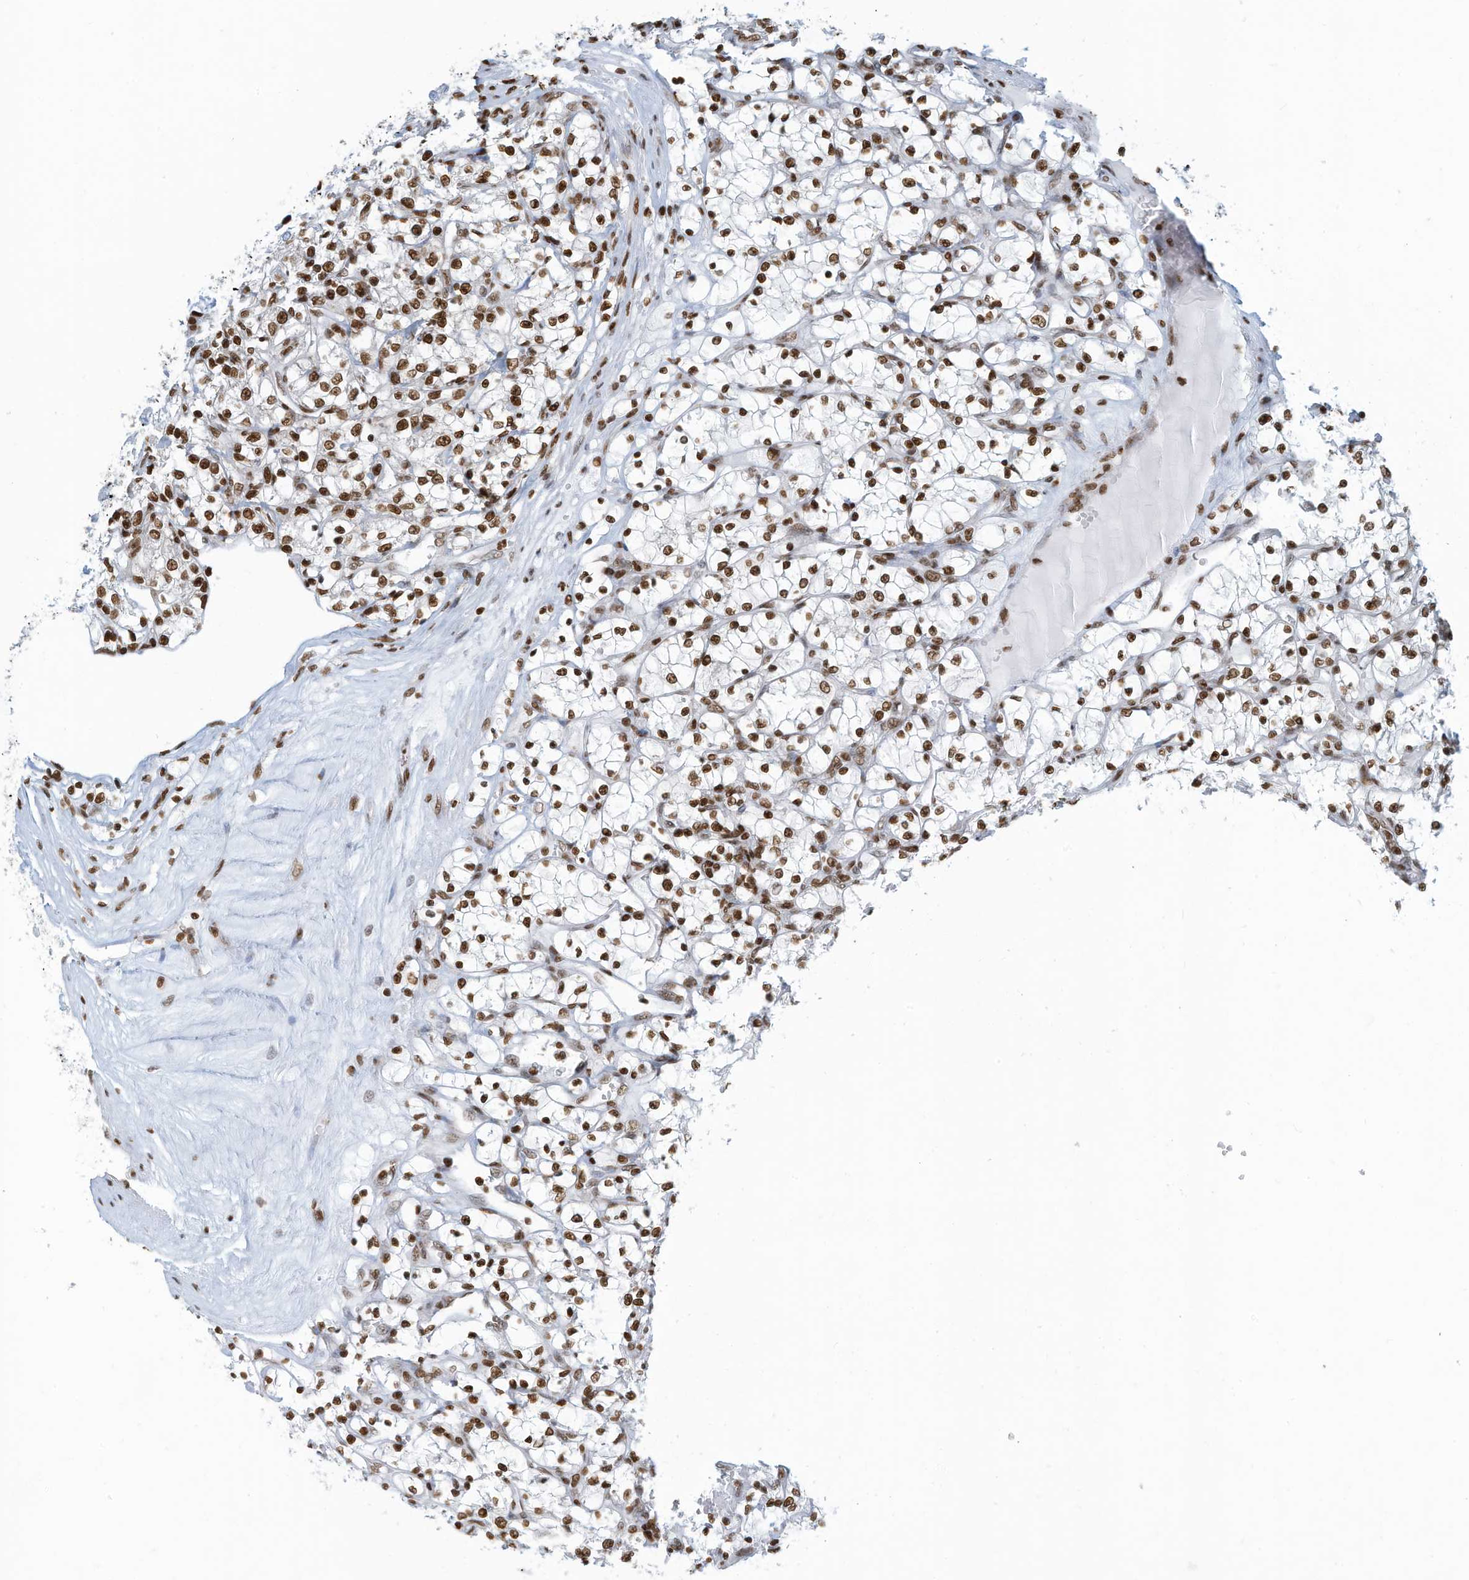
{"staining": {"intensity": "strong", "quantity": ">75%", "location": "nuclear"}, "tissue": "renal cancer", "cell_type": "Tumor cells", "image_type": "cancer", "snomed": [{"axis": "morphology", "description": "Adenocarcinoma, NOS"}, {"axis": "topography", "description": "Kidney"}], "caption": "The immunohistochemical stain highlights strong nuclear expression in tumor cells of renal adenocarcinoma tissue.", "gene": "SARNP", "patient": {"sex": "female", "age": 69}}